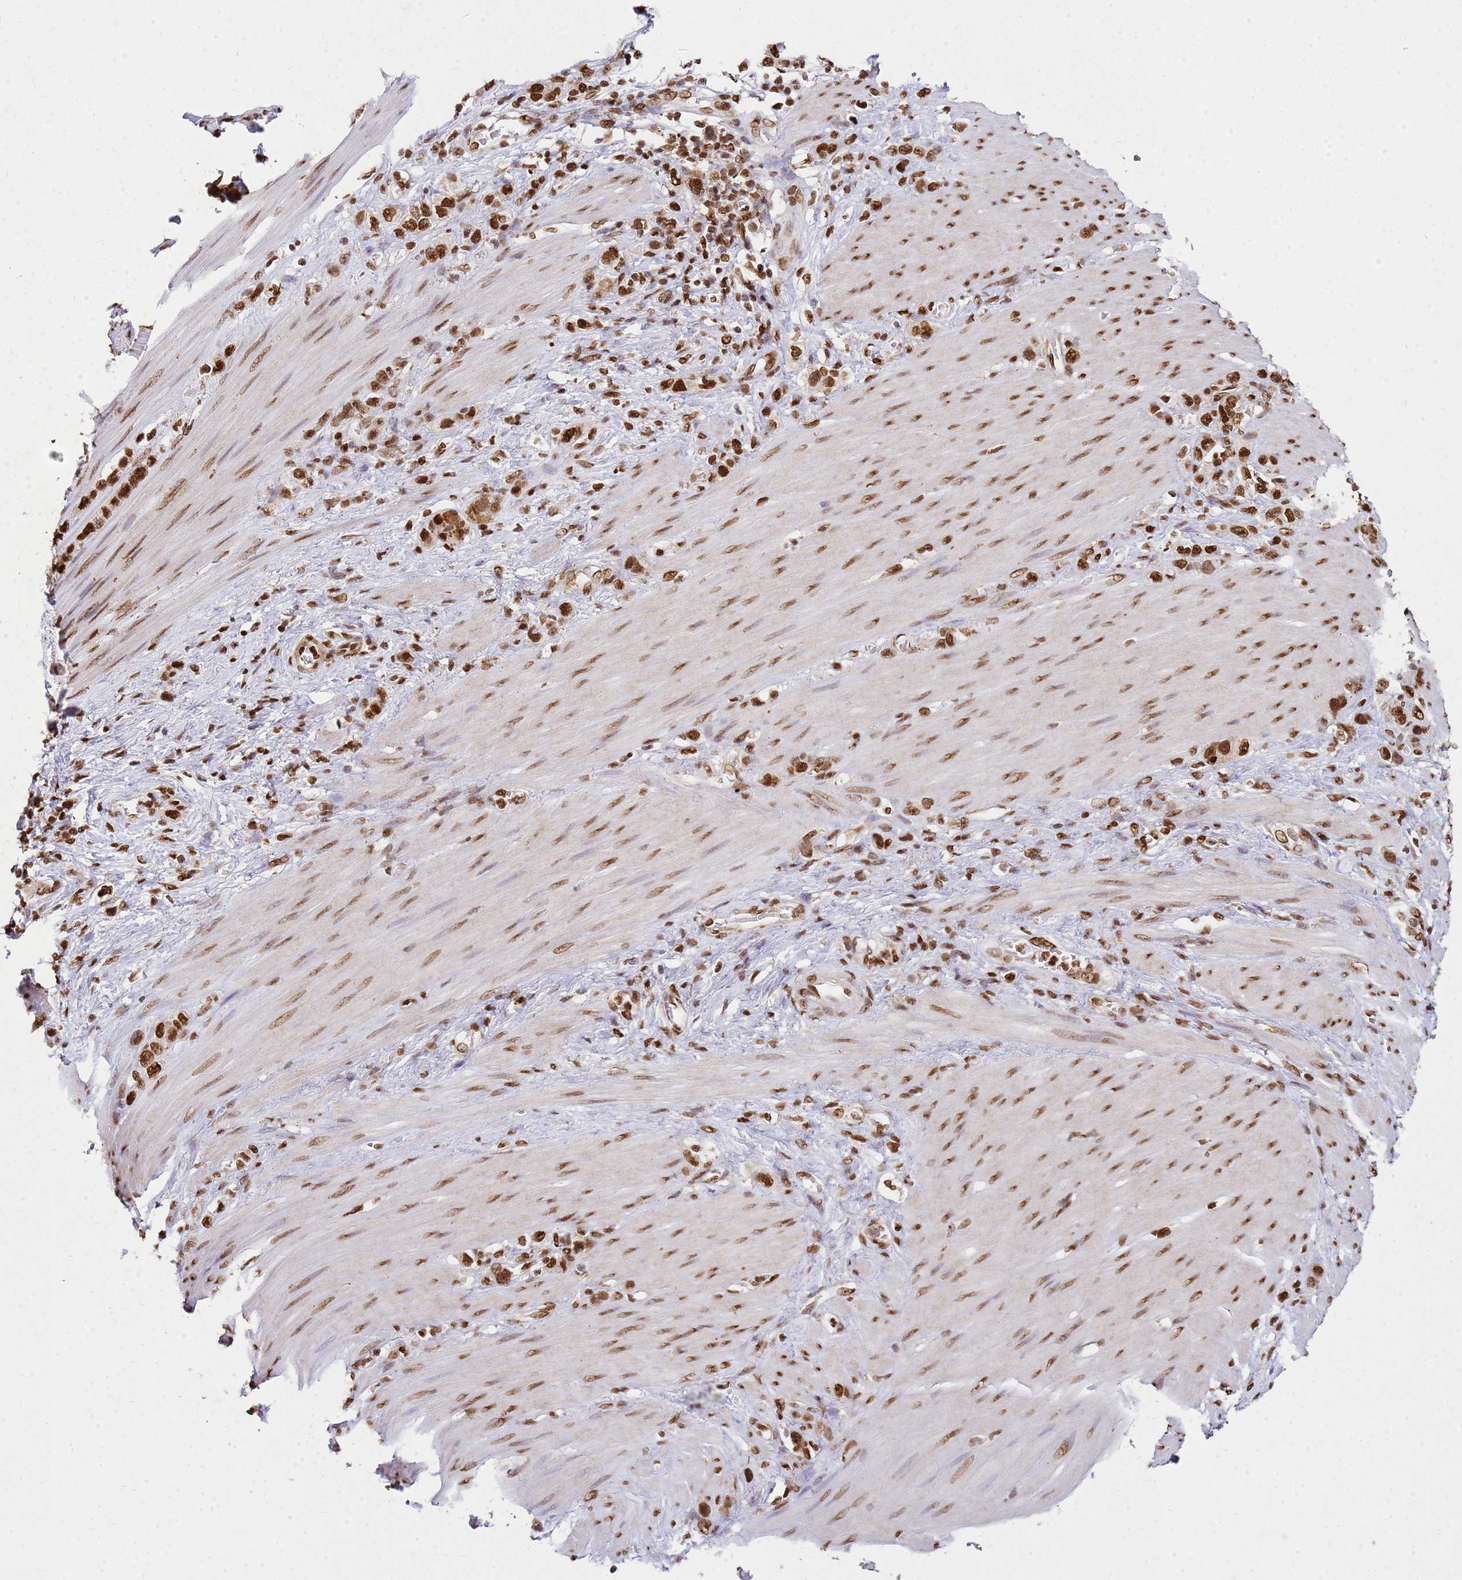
{"staining": {"intensity": "strong", "quantity": ">75%", "location": "nuclear"}, "tissue": "stomach cancer", "cell_type": "Tumor cells", "image_type": "cancer", "snomed": [{"axis": "morphology", "description": "Adenocarcinoma, NOS"}, {"axis": "morphology", "description": "Adenocarcinoma, High grade"}, {"axis": "topography", "description": "Stomach, upper"}, {"axis": "topography", "description": "Stomach, lower"}], "caption": "Adenocarcinoma (stomach) stained with DAB (3,3'-diaminobenzidine) immunohistochemistry (IHC) reveals high levels of strong nuclear positivity in about >75% of tumor cells.", "gene": "APEX1", "patient": {"sex": "female", "age": 65}}